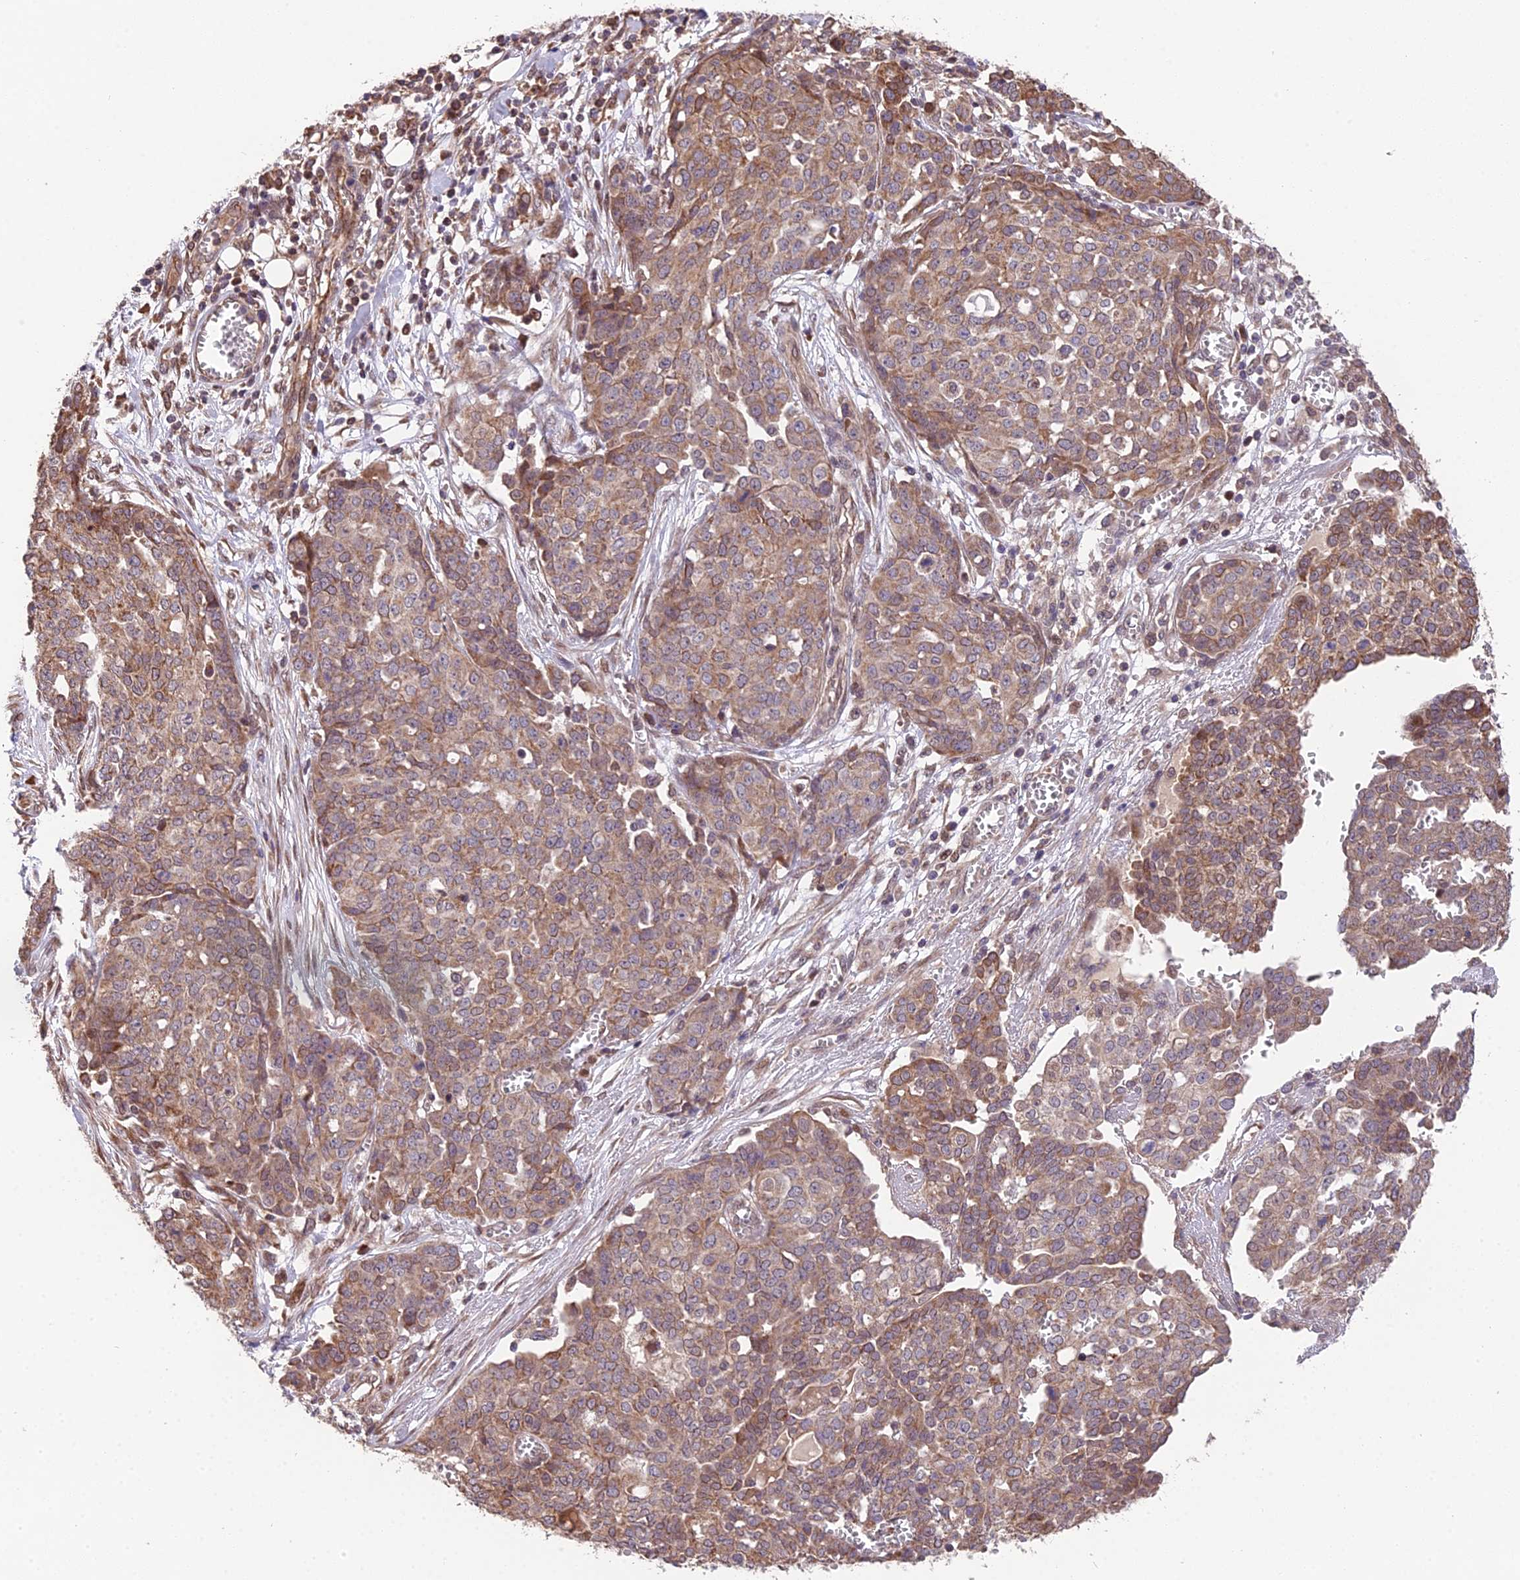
{"staining": {"intensity": "moderate", "quantity": ">75%", "location": "cytoplasmic/membranous"}, "tissue": "ovarian cancer", "cell_type": "Tumor cells", "image_type": "cancer", "snomed": [{"axis": "morphology", "description": "Cystadenocarcinoma, serous, NOS"}, {"axis": "topography", "description": "Soft tissue"}, {"axis": "topography", "description": "Ovary"}], "caption": "Immunohistochemistry (IHC) histopathology image of ovarian cancer stained for a protein (brown), which demonstrates medium levels of moderate cytoplasmic/membranous expression in approximately >75% of tumor cells.", "gene": "CYP2R1", "patient": {"sex": "female", "age": 57}}